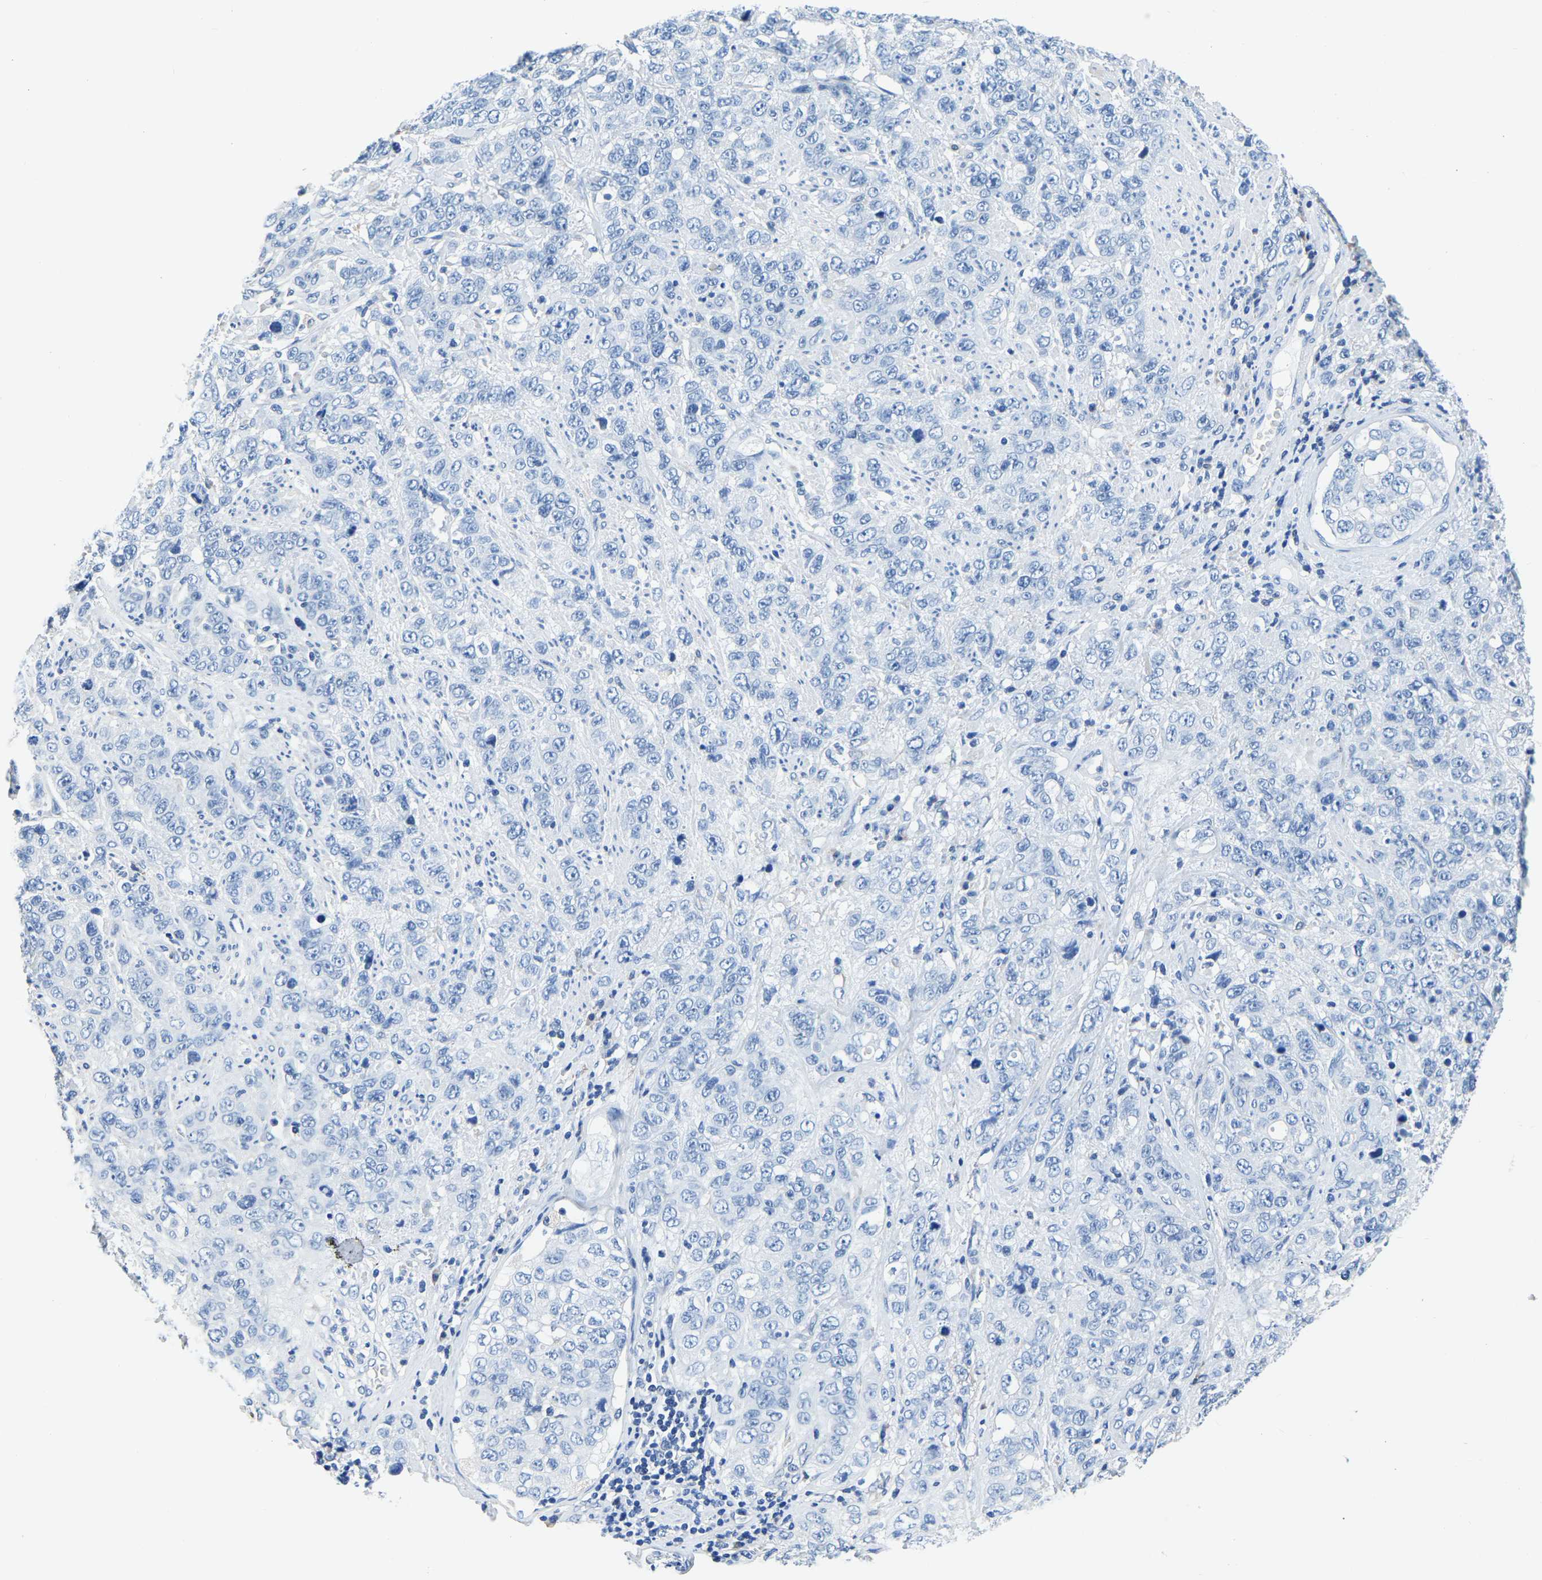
{"staining": {"intensity": "negative", "quantity": "none", "location": "none"}, "tissue": "stomach cancer", "cell_type": "Tumor cells", "image_type": "cancer", "snomed": [{"axis": "morphology", "description": "Adenocarcinoma, NOS"}, {"axis": "topography", "description": "Stomach"}], "caption": "Image shows no significant protein staining in tumor cells of stomach cancer (adenocarcinoma). (DAB (3,3'-diaminobenzidine) IHC, high magnification).", "gene": "ZDHHC13", "patient": {"sex": "male", "age": 48}}